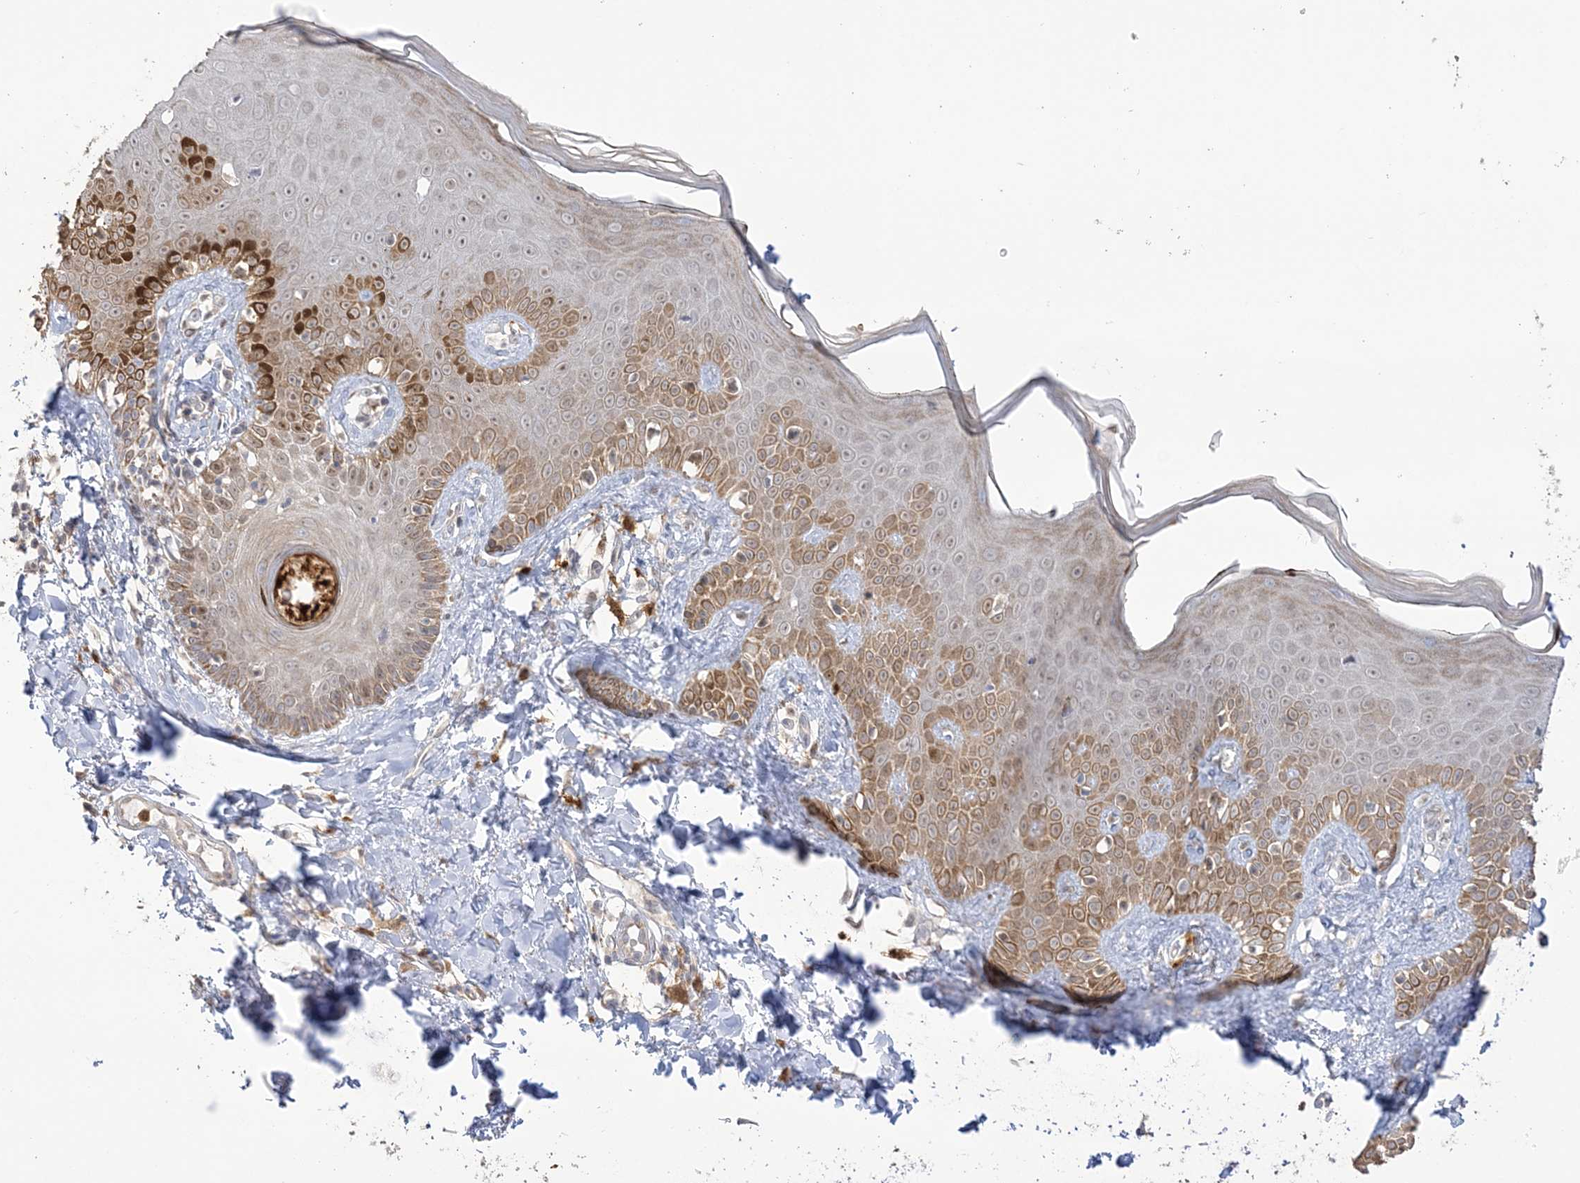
{"staining": {"intensity": "negative", "quantity": "none", "location": "none"}, "tissue": "skin", "cell_type": "Fibroblasts", "image_type": "normal", "snomed": [{"axis": "morphology", "description": "Normal tissue, NOS"}, {"axis": "topography", "description": "Skin"}], "caption": "The histopathology image reveals no significant expression in fibroblasts of skin. Nuclei are stained in blue.", "gene": "NAF1", "patient": {"sex": "male", "age": 52}}